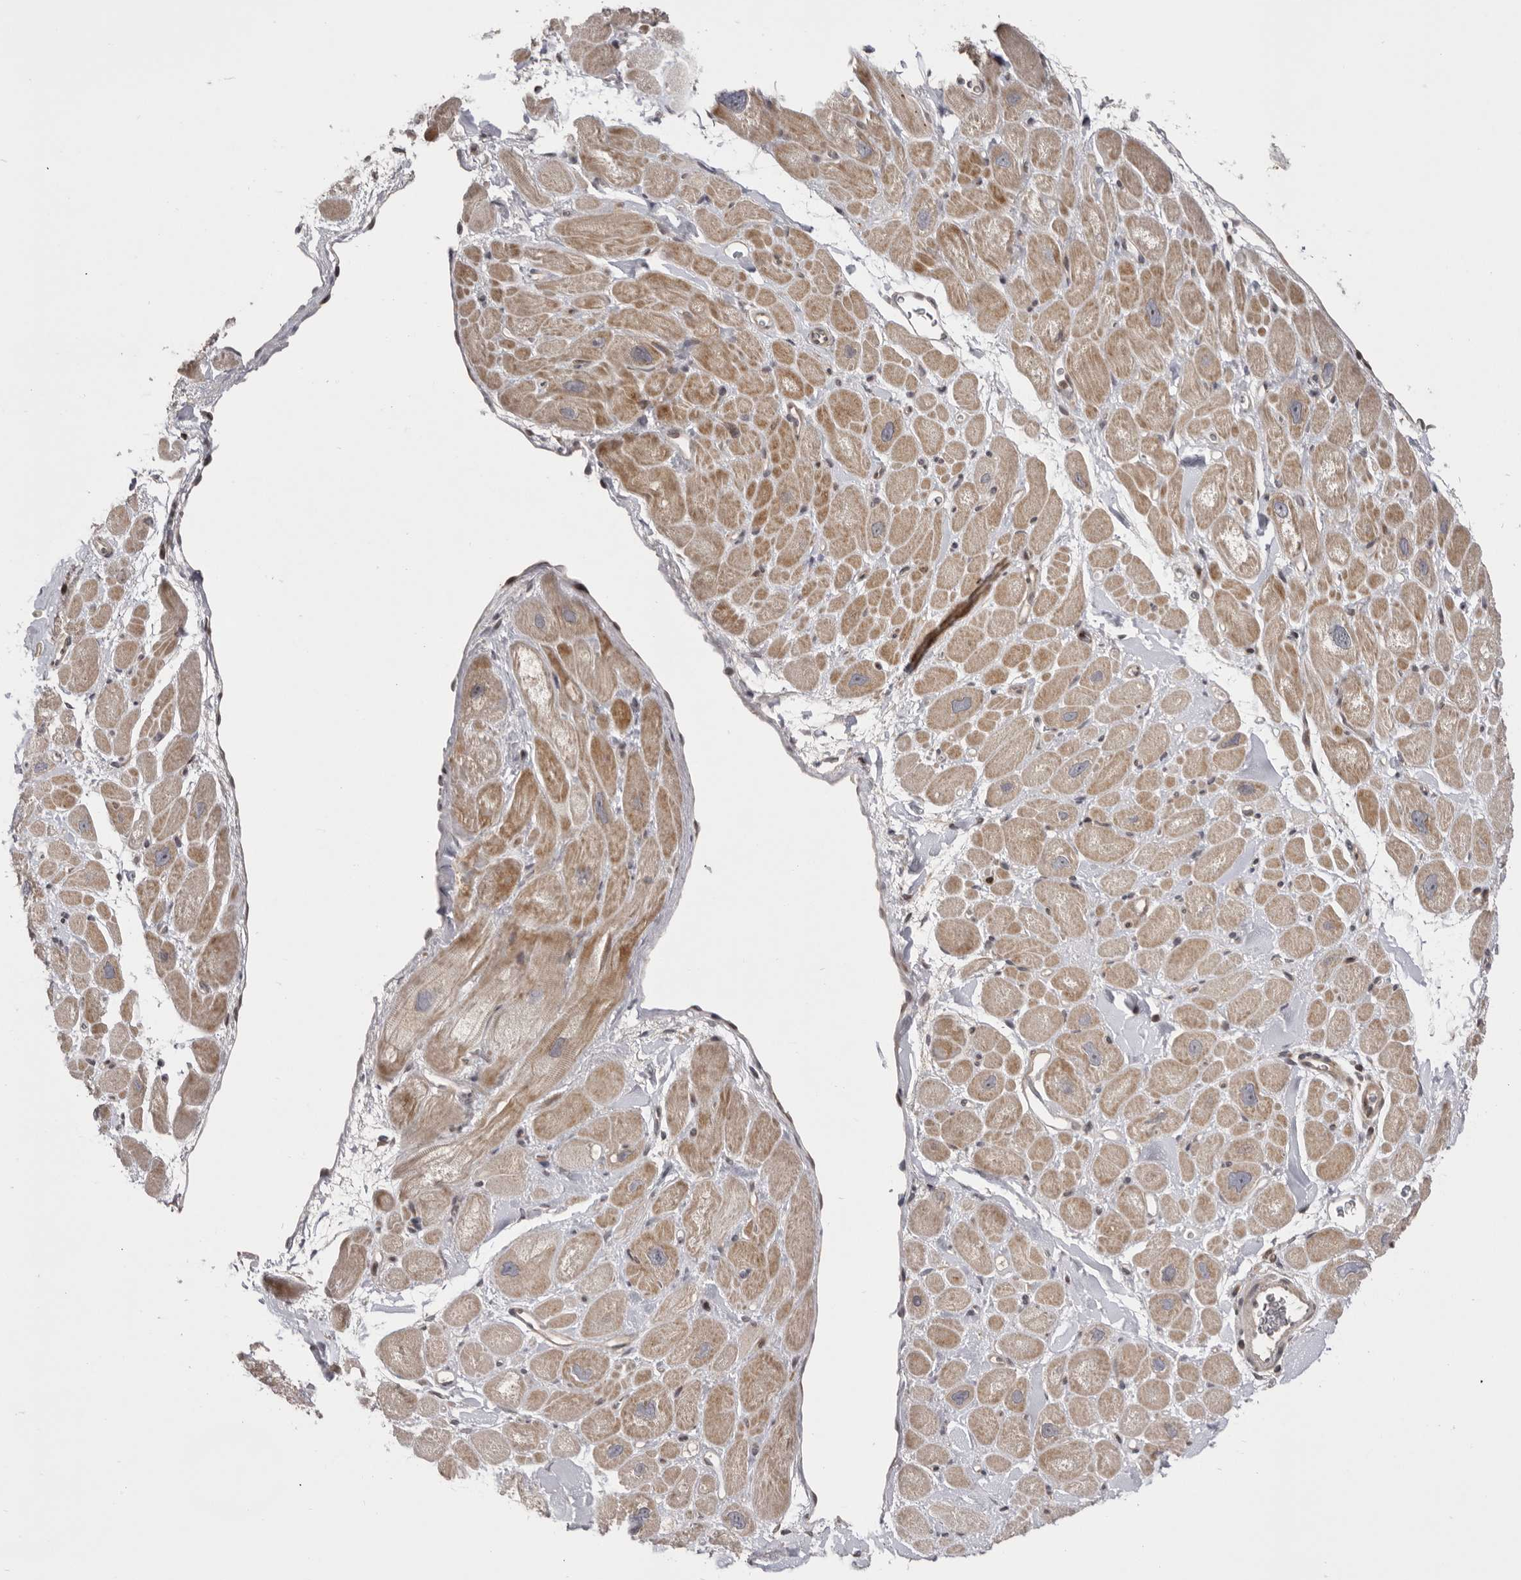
{"staining": {"intensity": "moderate", "quantity": ">75%", "location": "cytoplasmic/membranous"}, "tissue": "heart muscle", "cell_type": "Cardiomyocytes", "image_type": "normal", "snomed": [{"axis": "morphology", "description": "Normal tissue, NOS"}, {"axis": "topography", "description": "Heart"}], "caption": "Unremarkable heart muscle exhibits moderate cytoplasmic/membranous positivity in approximately >75% of cardiomyocytes (Brightfield microscopy of DAB IHC at high magnification)..", "gene": "AZIN1", "patient": {"sex": "male", "age": 49}}